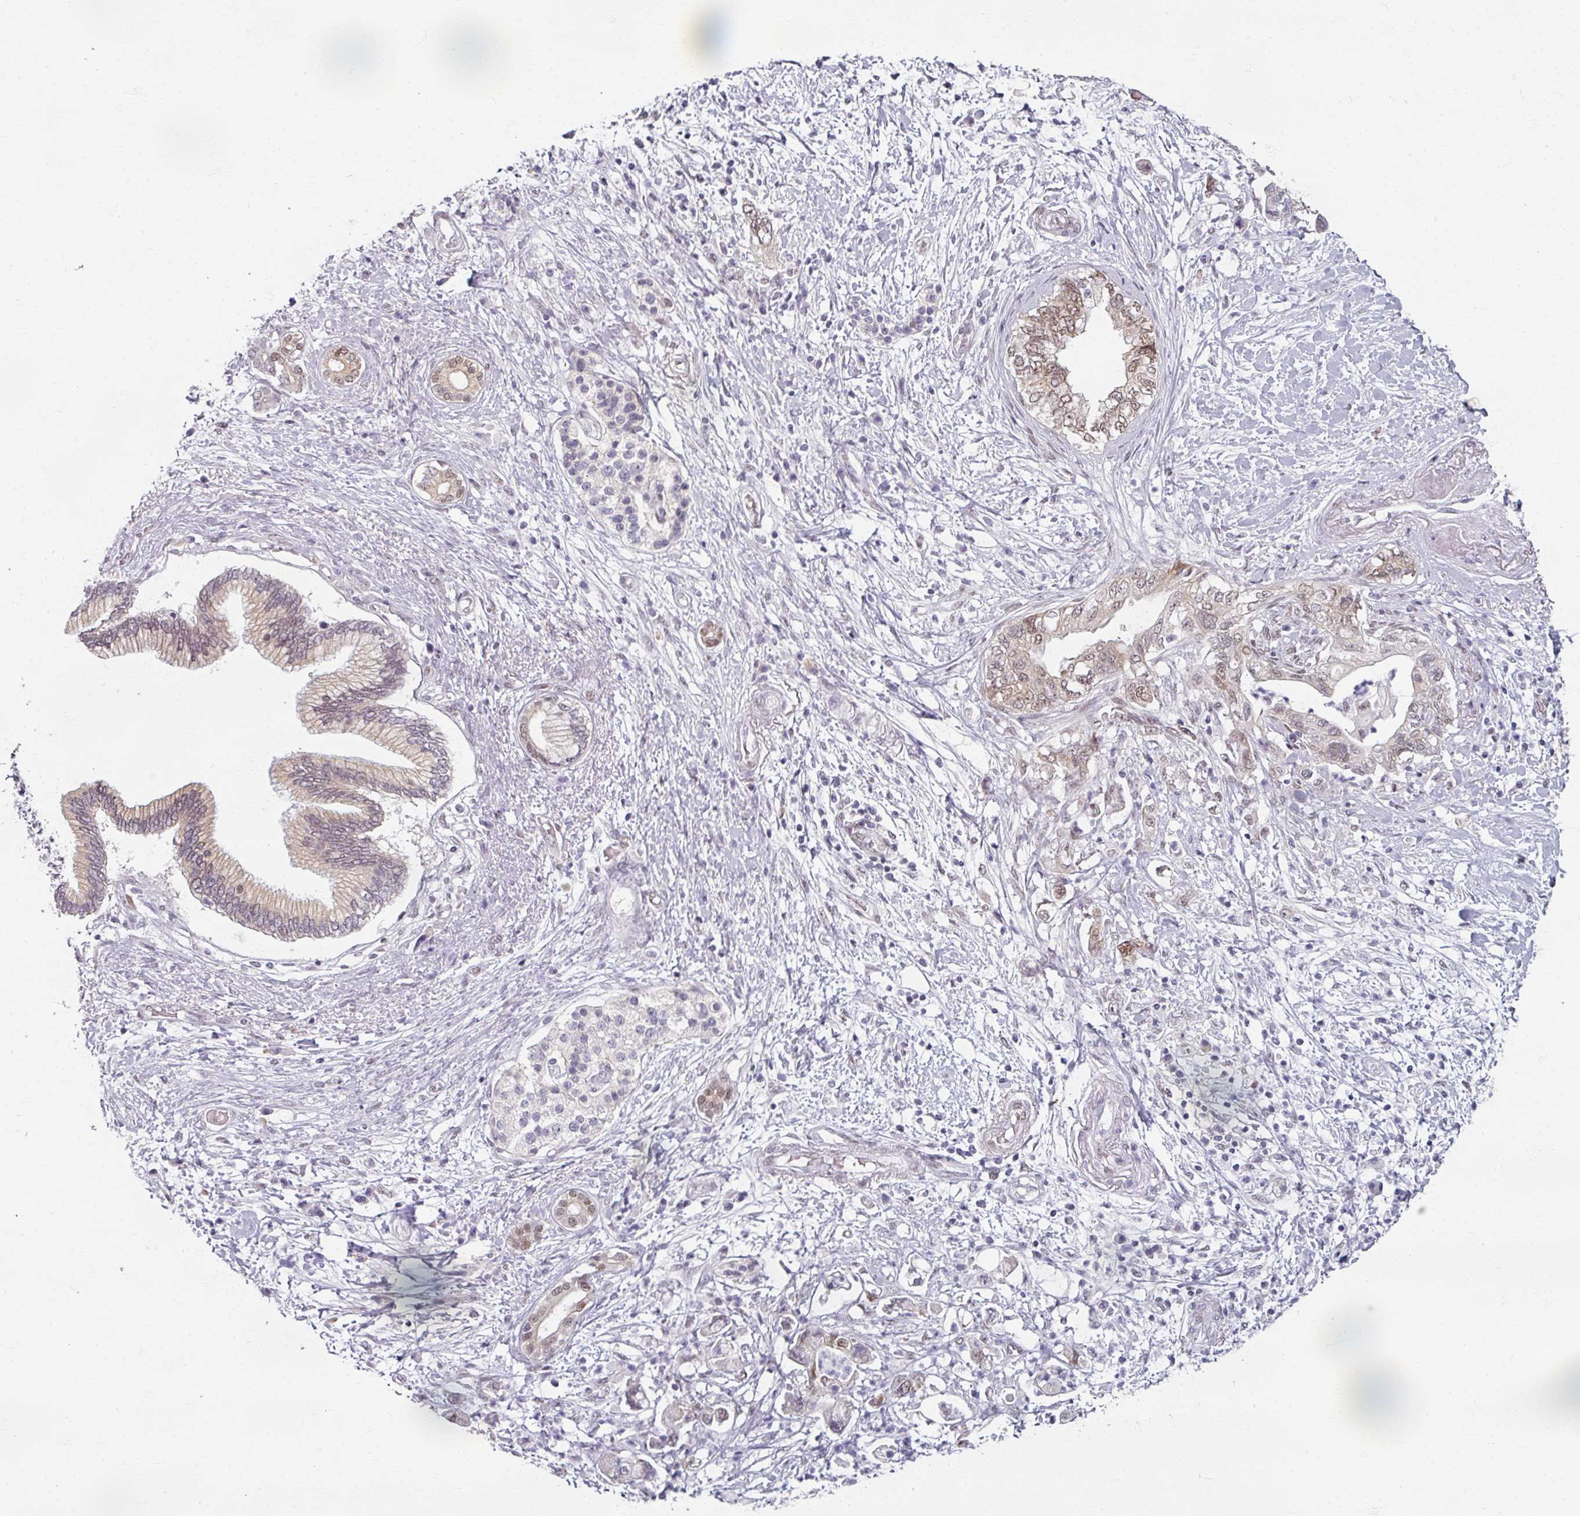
{"staining": {"intensity": "moderate", "quantity": "25%-75%", "location": "nuclear"}, "tissue": "pancreatic cancer", "cell_type": "Tumor cells", "image_type": "cancer", "snomed": [{"axis": "morphology", "description": "Adenocarcinoma, NOS"}, {"axis": "topography", "description": "Pancreas"}], "caption": "A photomicrograph of human pancreatic adenocarcinoma stained for a protein exhibits moderate nuclear brown staining in tumor cells.", "gene": "RIPOR3", "patient": {"sex": "female", "age": 73}}